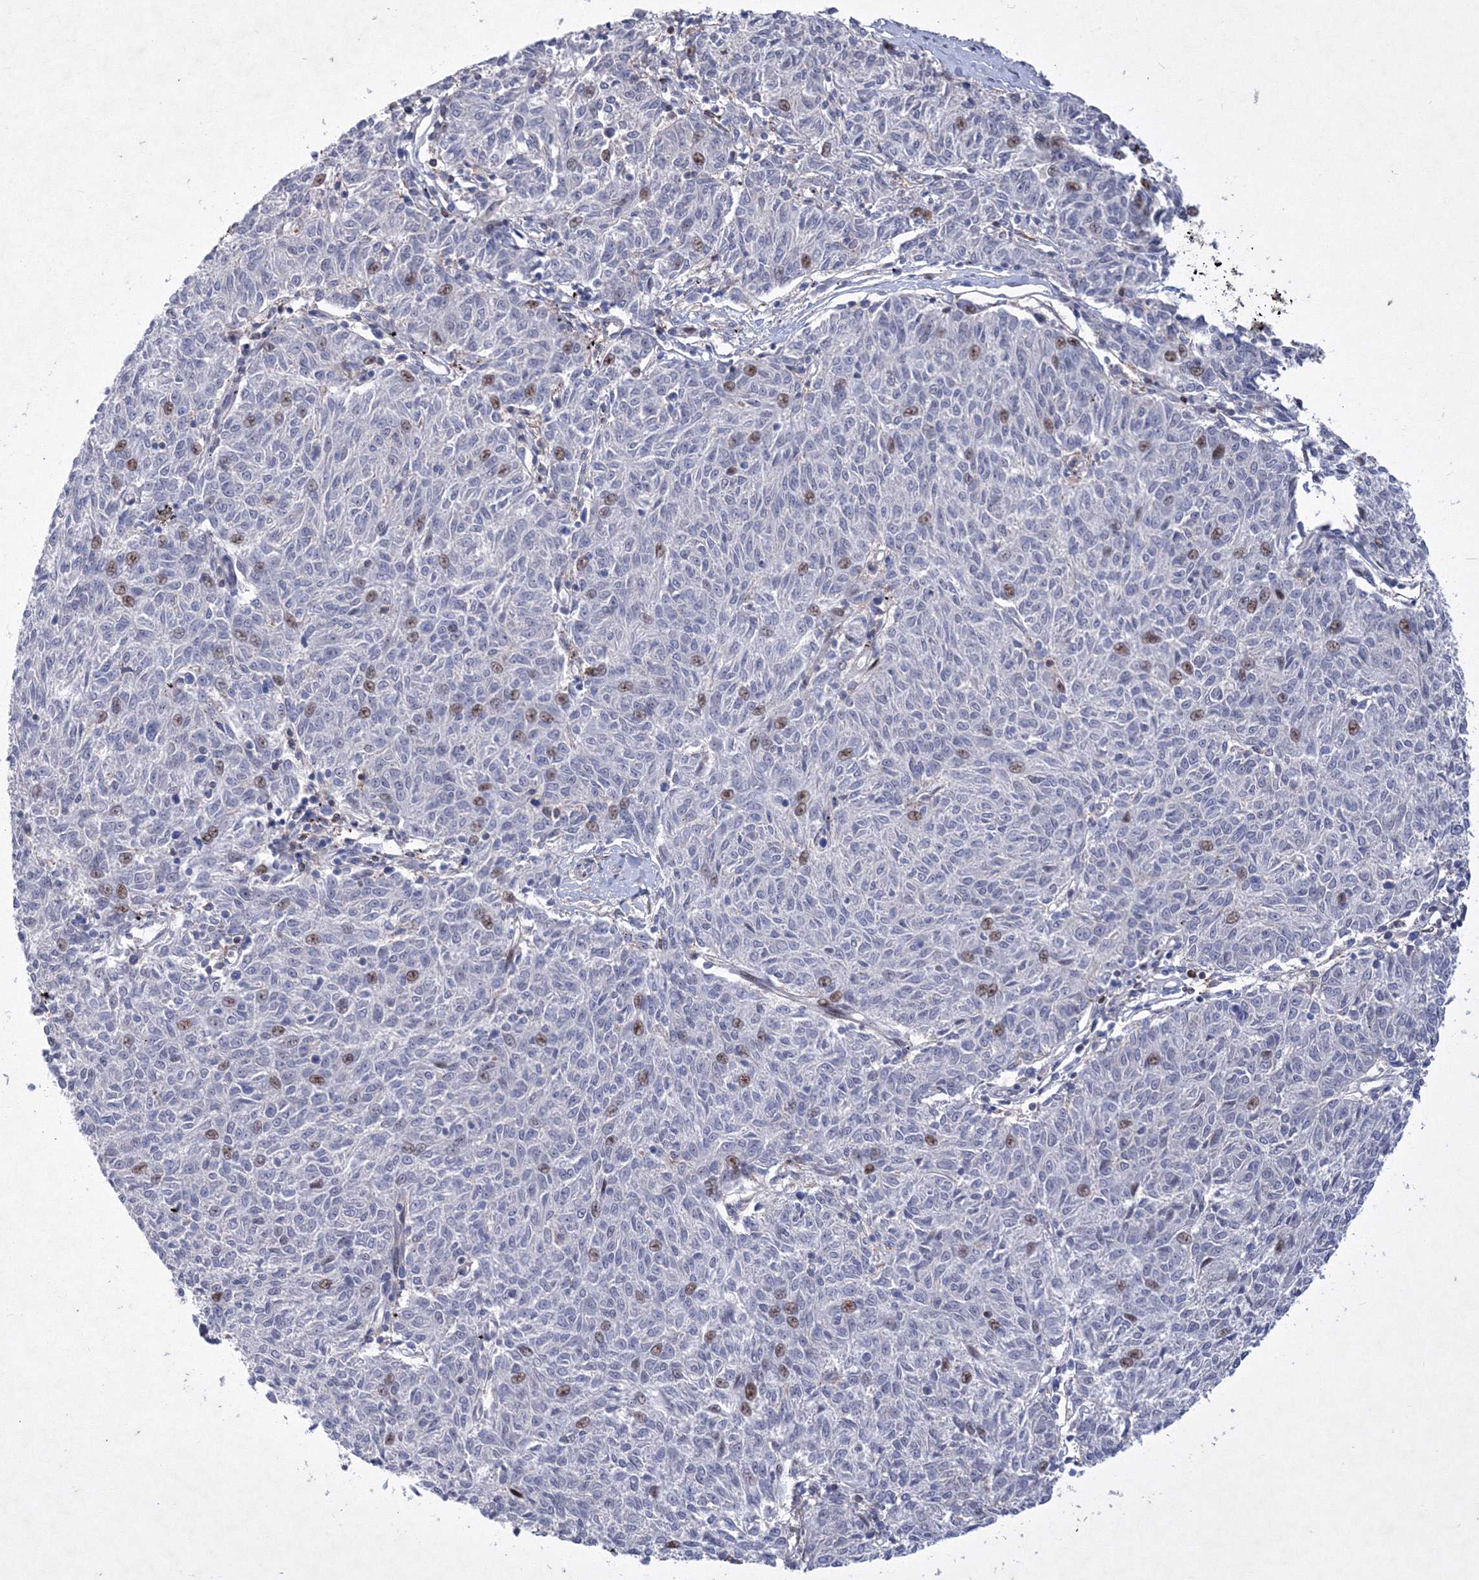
{"staining": {"intensity": "moderate", "quantity": "<25%", "location": "nuclear"}, "tissue": "melanoma", "cell_type": "Tumor cells", "image_type": "cancer", "snomed": [{"axis": "morphology", "description": "Malignant melanoma, NOS"}, {"axis": "topography", "description": "Skin"}], "caption": "Human malignant melanoma stained with a protein marker shows moderate staining in tumor cells.", "gene": "RNPEPL1", "patient": {"sex": "female", "age": 72}}